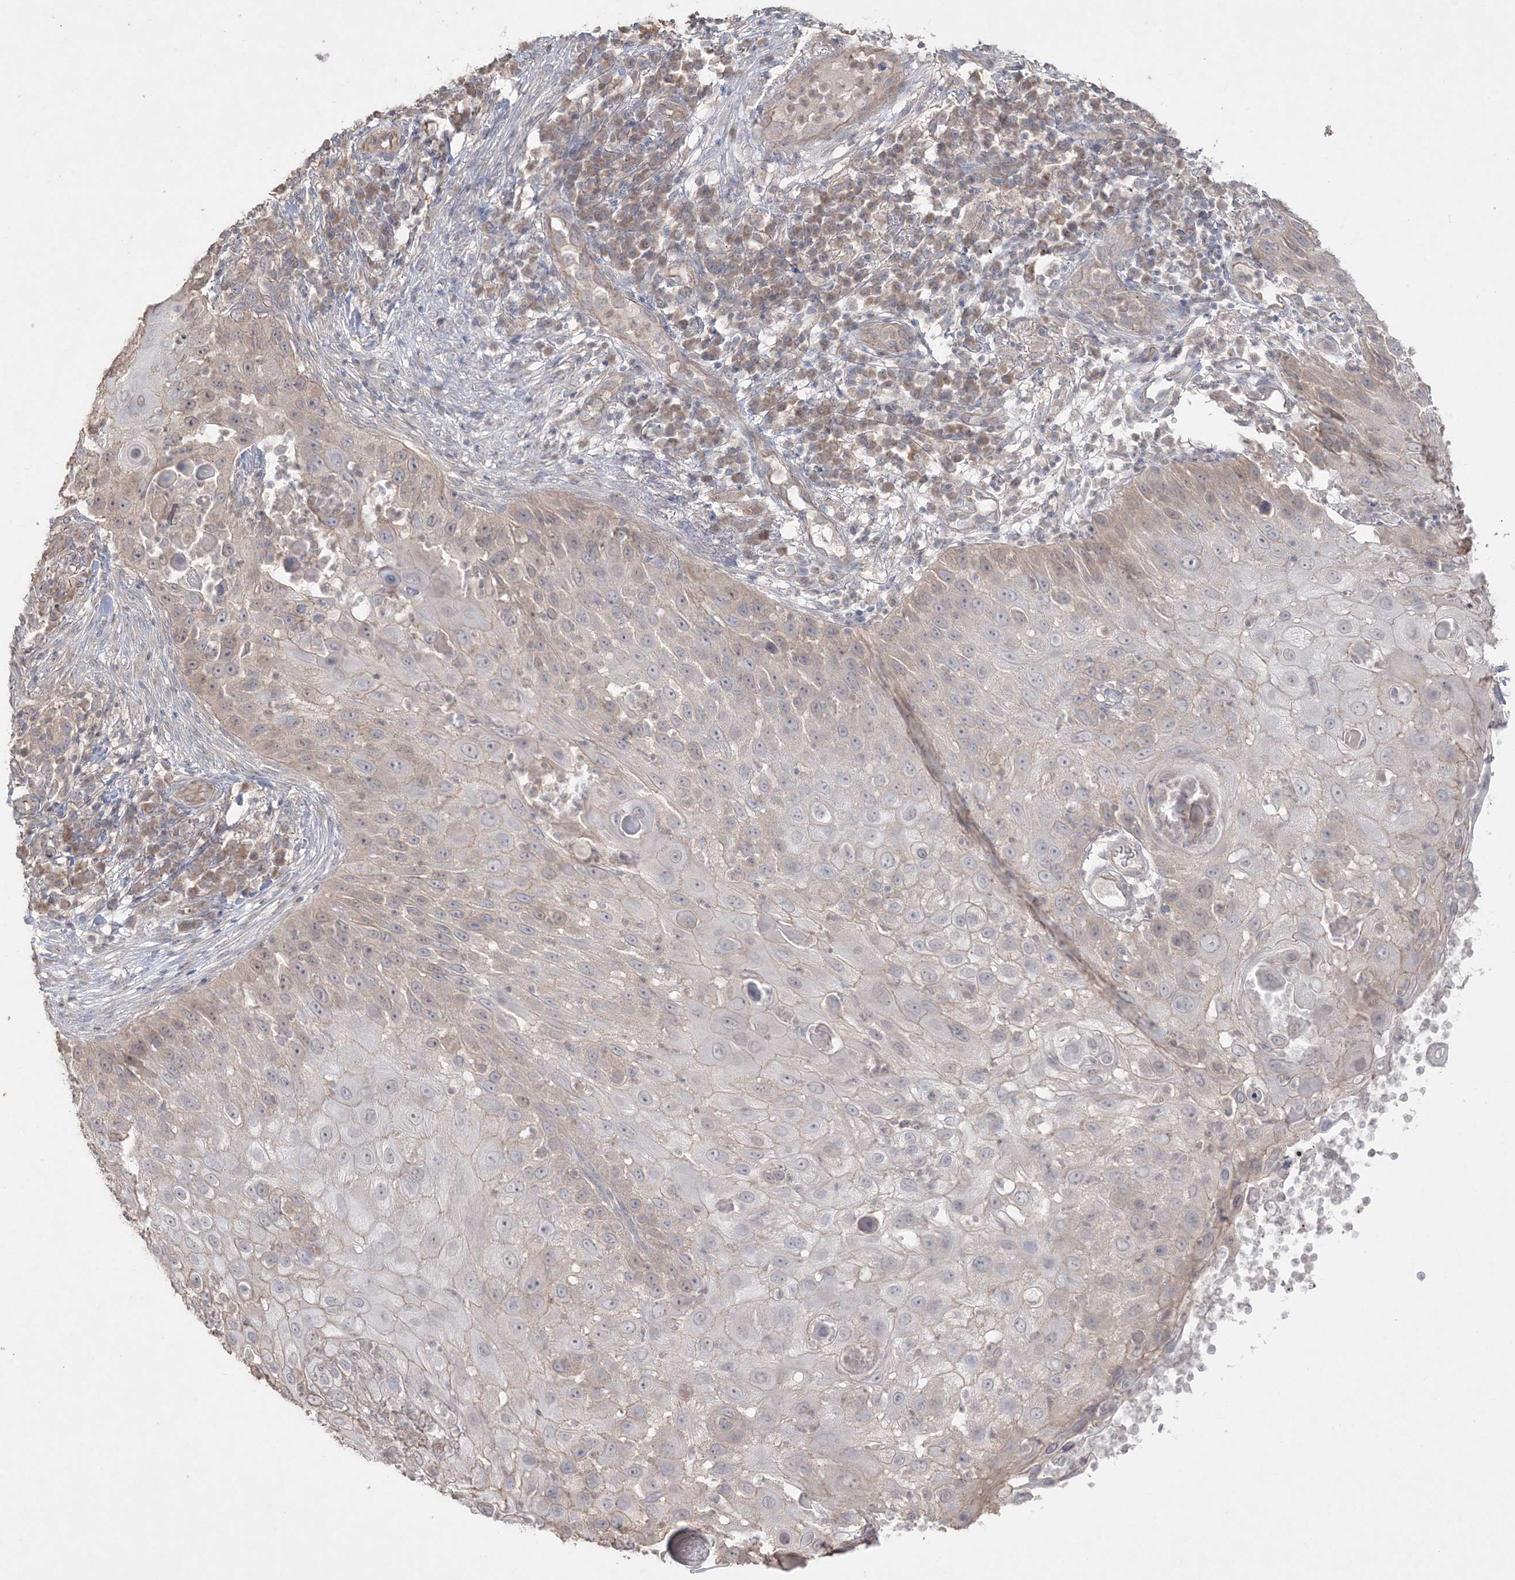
{"staining": {"intensity": "weak", "quantity": "25%-75%", "location": "cytoplasmic/membranous"}, "tissue": "skin cancer", "cell_type": "Tumor cells", "image_type": "cancer", "snomed": [{"axis": "morphology", "description": "Squamous cell carcinoma, NOS"}, {"axis": "topography", "description": "Skin"}], "caption": "IHC histopathology image of squamous cell carcinoma (skin) stained for a protein (brown), which exhibits low levels of weak cytoplasmic/membranous staining in approximately 25%-75% of tumor cells.", "gene": "SH3BP4", "patient": {"sex": "female", "age": 44}}